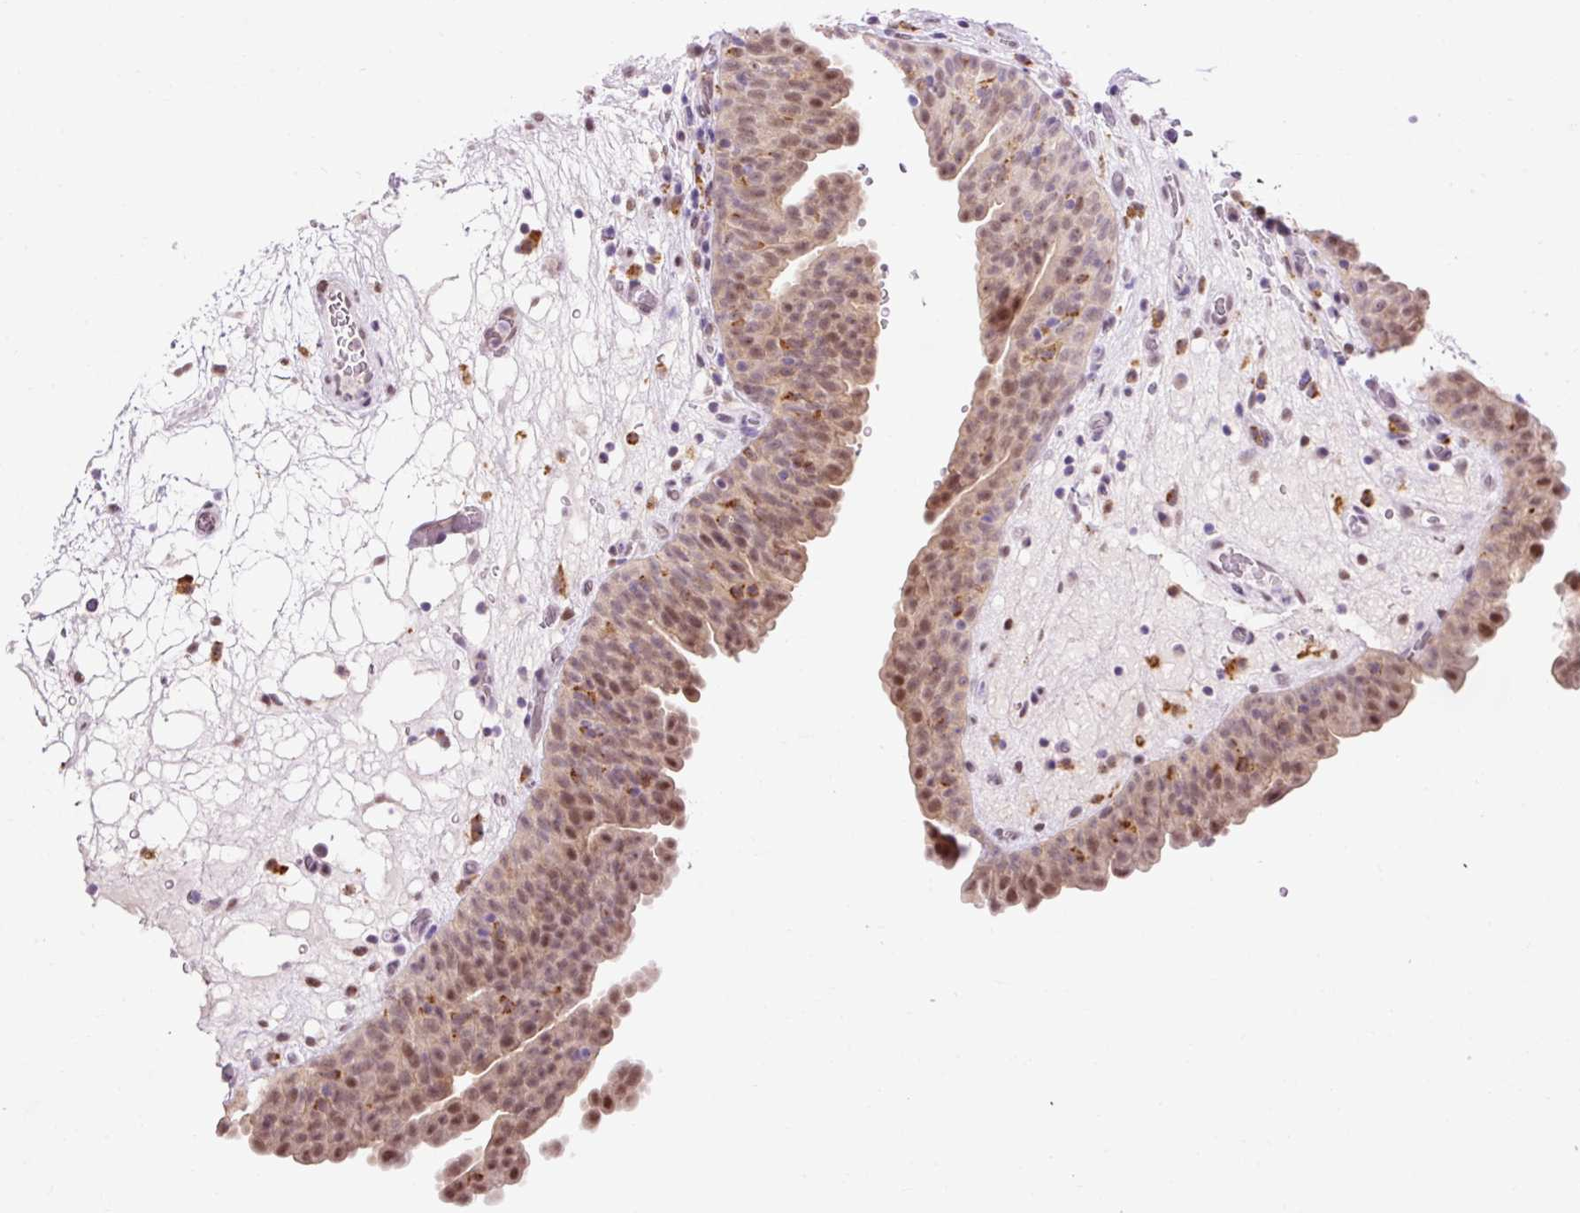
{"staining": {"intensity": "weak", "quantity": ">75%", "location": "nuclear"}, "tissue": "urinary bladder", "cell_type": "Urothelial cells", "image_type": "normal", "snomed": [{"axis": "morphology", "description": "Normal tissue, NOS"}, {"axis": "topography", "description": "Urinary bladder"}], "caption": "A high-resolution histopathology image shows immunohistochemistry (IHC) staining of benign urinary bladder, which reveals weak nuclear staining in approximately >75% of urothelial cells.", "gene": "LY86", "patient": {"sex": "male", "age": 71}}